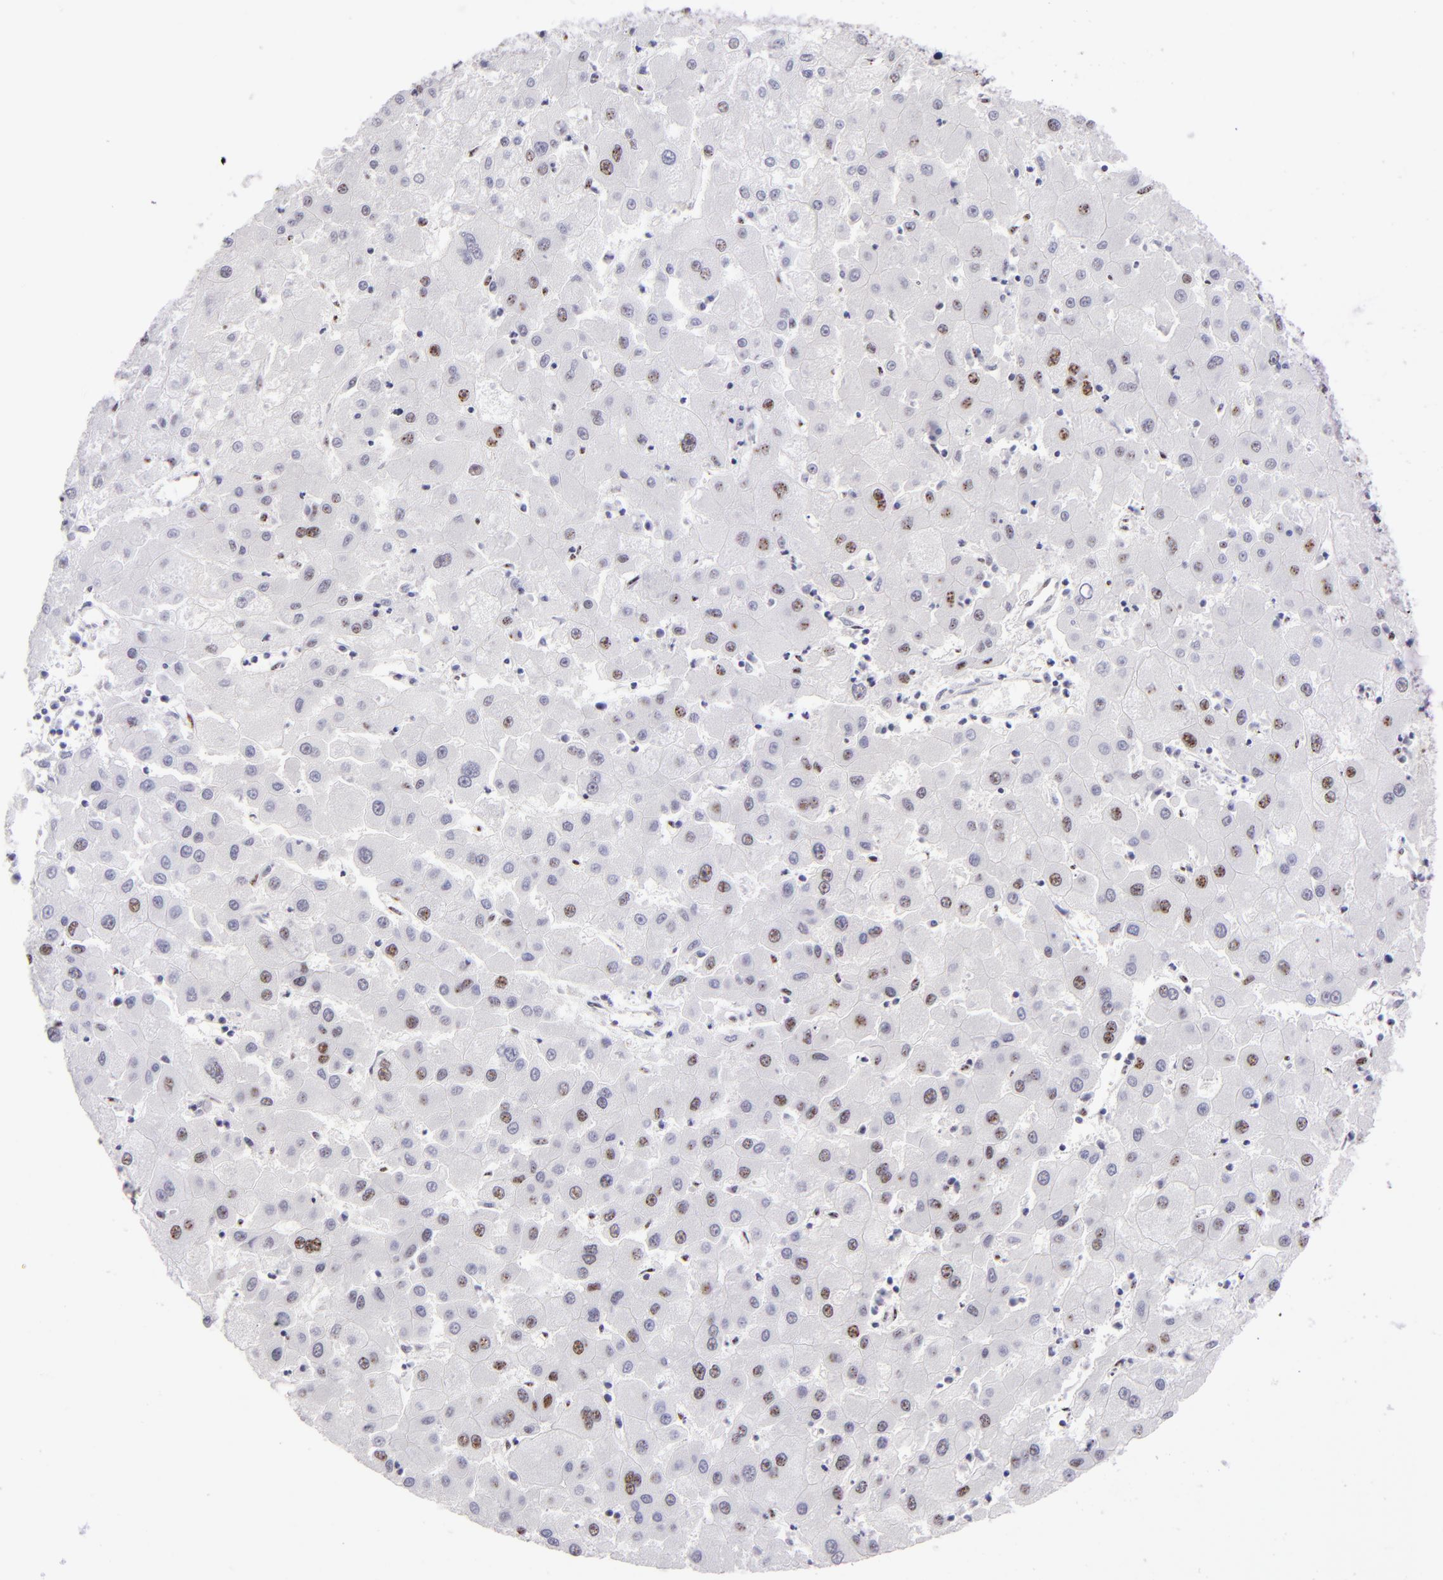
{"staining": {"intensity": "weak", "quantity": "<25%", "location": "nuclear"}, "tissue": "liver cancer", "cell_type": "Tumor cells", "image_type": "cancer", "snomed": [{"axis": "morphology", "description": "Carcinoma, Hepatocellular, NOS"}, {"axis": "topography", "description": "Liver"}], "caption": "The image demonstrates no significant expression in tumor cells of liver cancer (hepatocellular carcinoma). (DAB (3,3'-diaminobenzidine) immunohistochemistry, high magnification).", "gene": "TOP3A", "patient": {"sex": "male", "age": 72}}